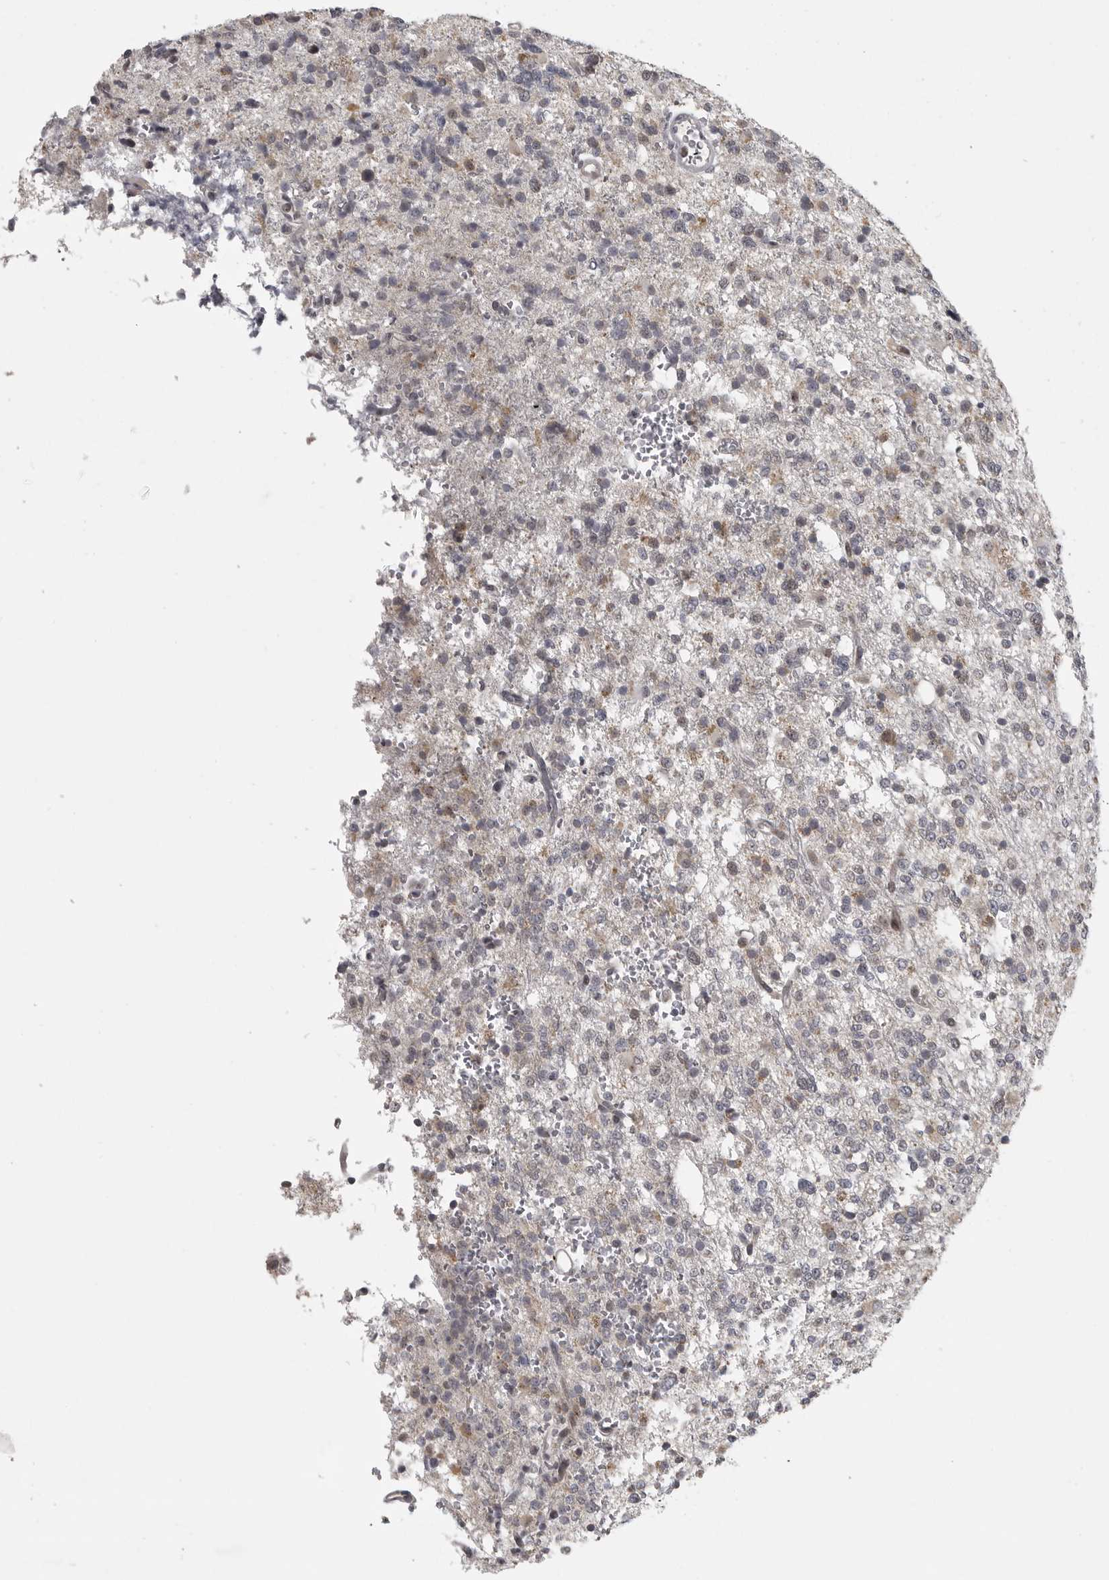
{"staining": {"intensity": "negative", "quantity": "none", "location": "none"}, "tissue": "glioma", "cell_type": "Tumor cells", "image_type": "cancer", "snomed": [{"axis": "morphology", "description": "Glioma, malignant, High grade"}, {"axis": "topography", "description": "Brain"}], "caption": "Tumor cells are negative for protein expression in human glioma.", "gene": "POLE2", "patient": {"sex": "female", "age": 62}}